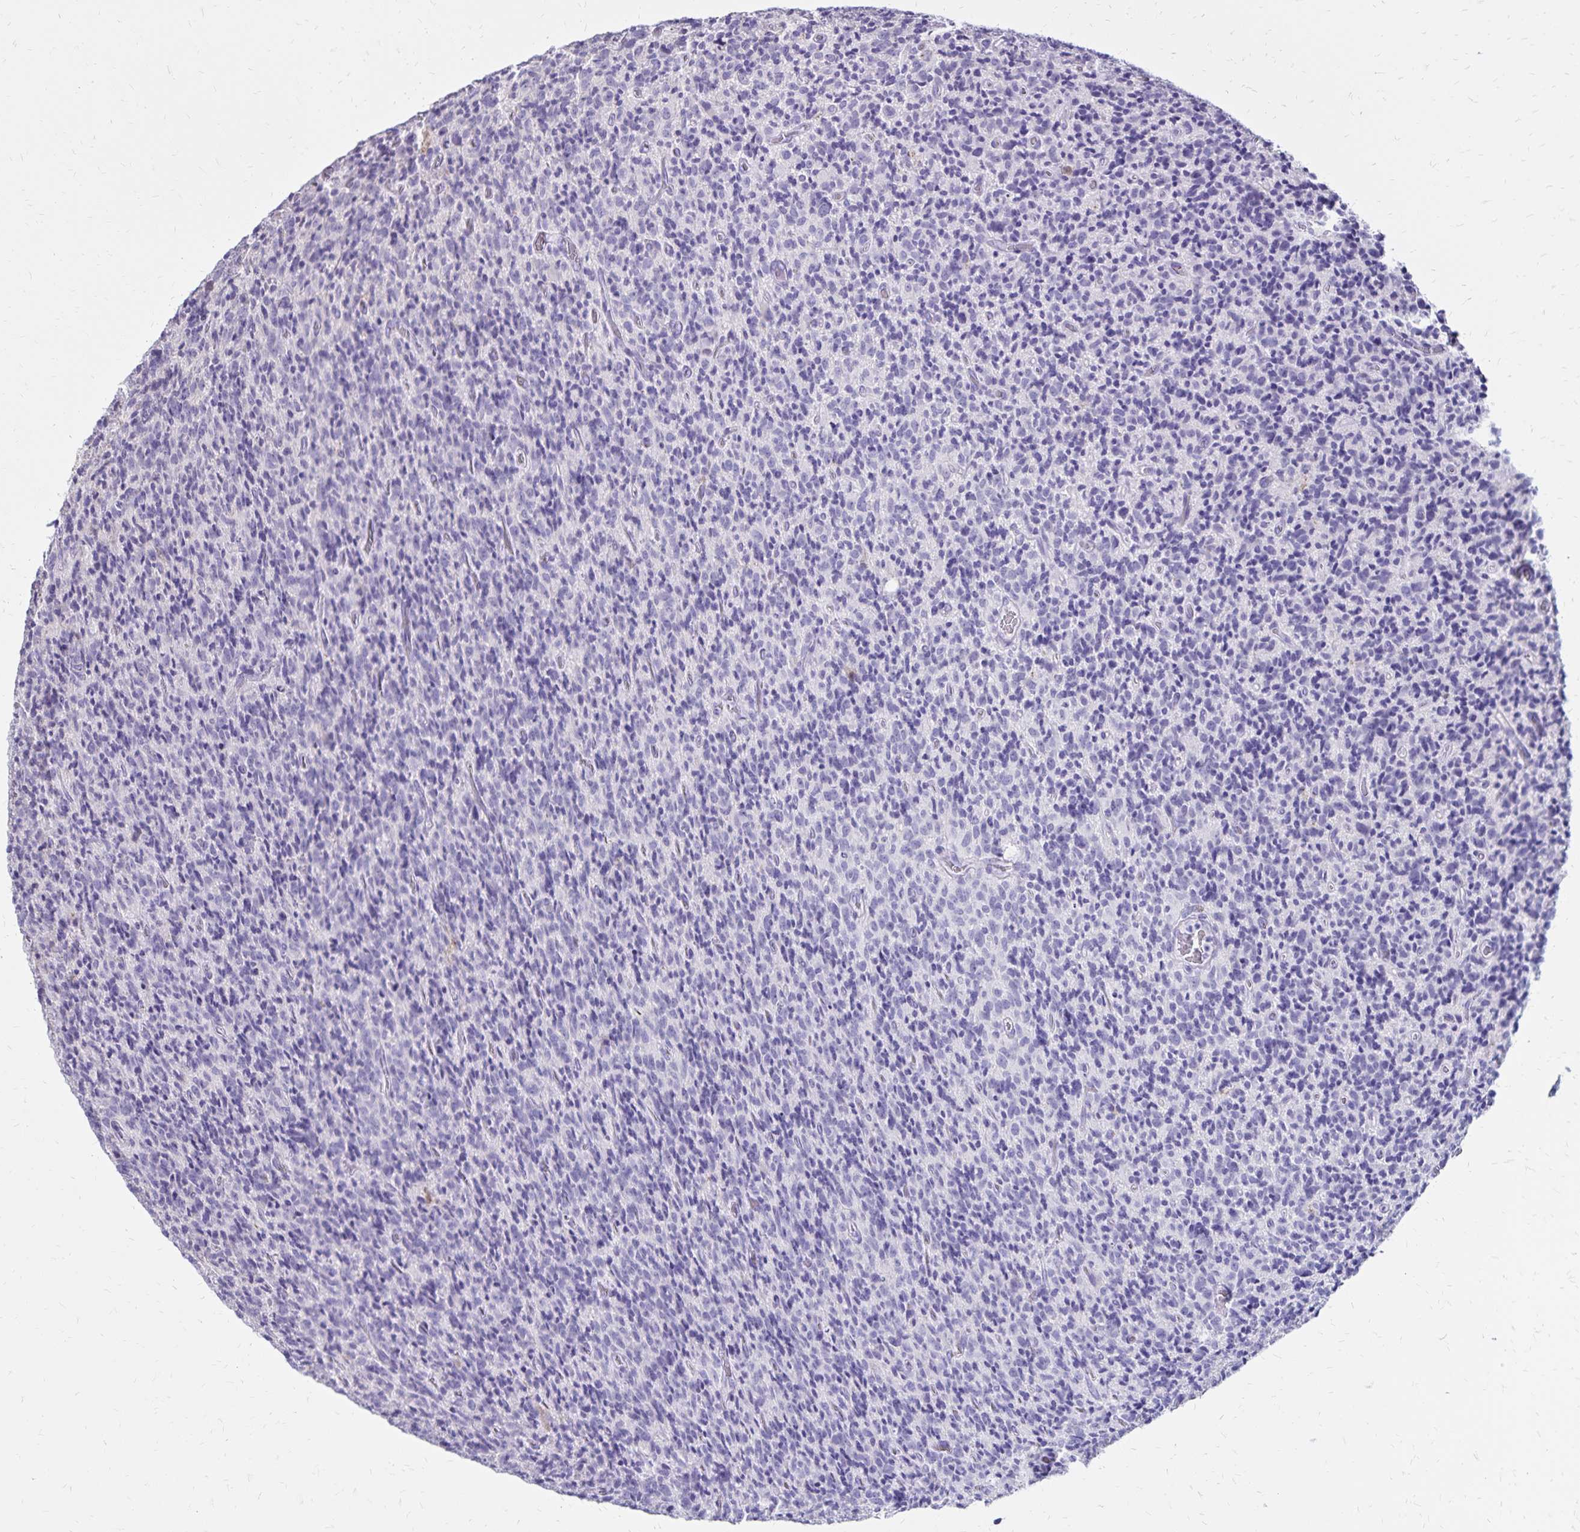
{"staining": {"intensity": "negative", "quantity": "none", "location": "none"}, "tissue": "glioma", "cell_type": "Tumor cells", "image_type": "cancer", "snomed": [{"axis": "morphology", "description": "Glioma, malignant, High grade"}, {"axis": "topography", "description": "Brain"}], "caption": "This is an immunohistochemistry histopathology image of glioma. There is no expression in tumor cells.", "gene": "SH3GL3", "patient": {"sex": "male", "age": 76}}